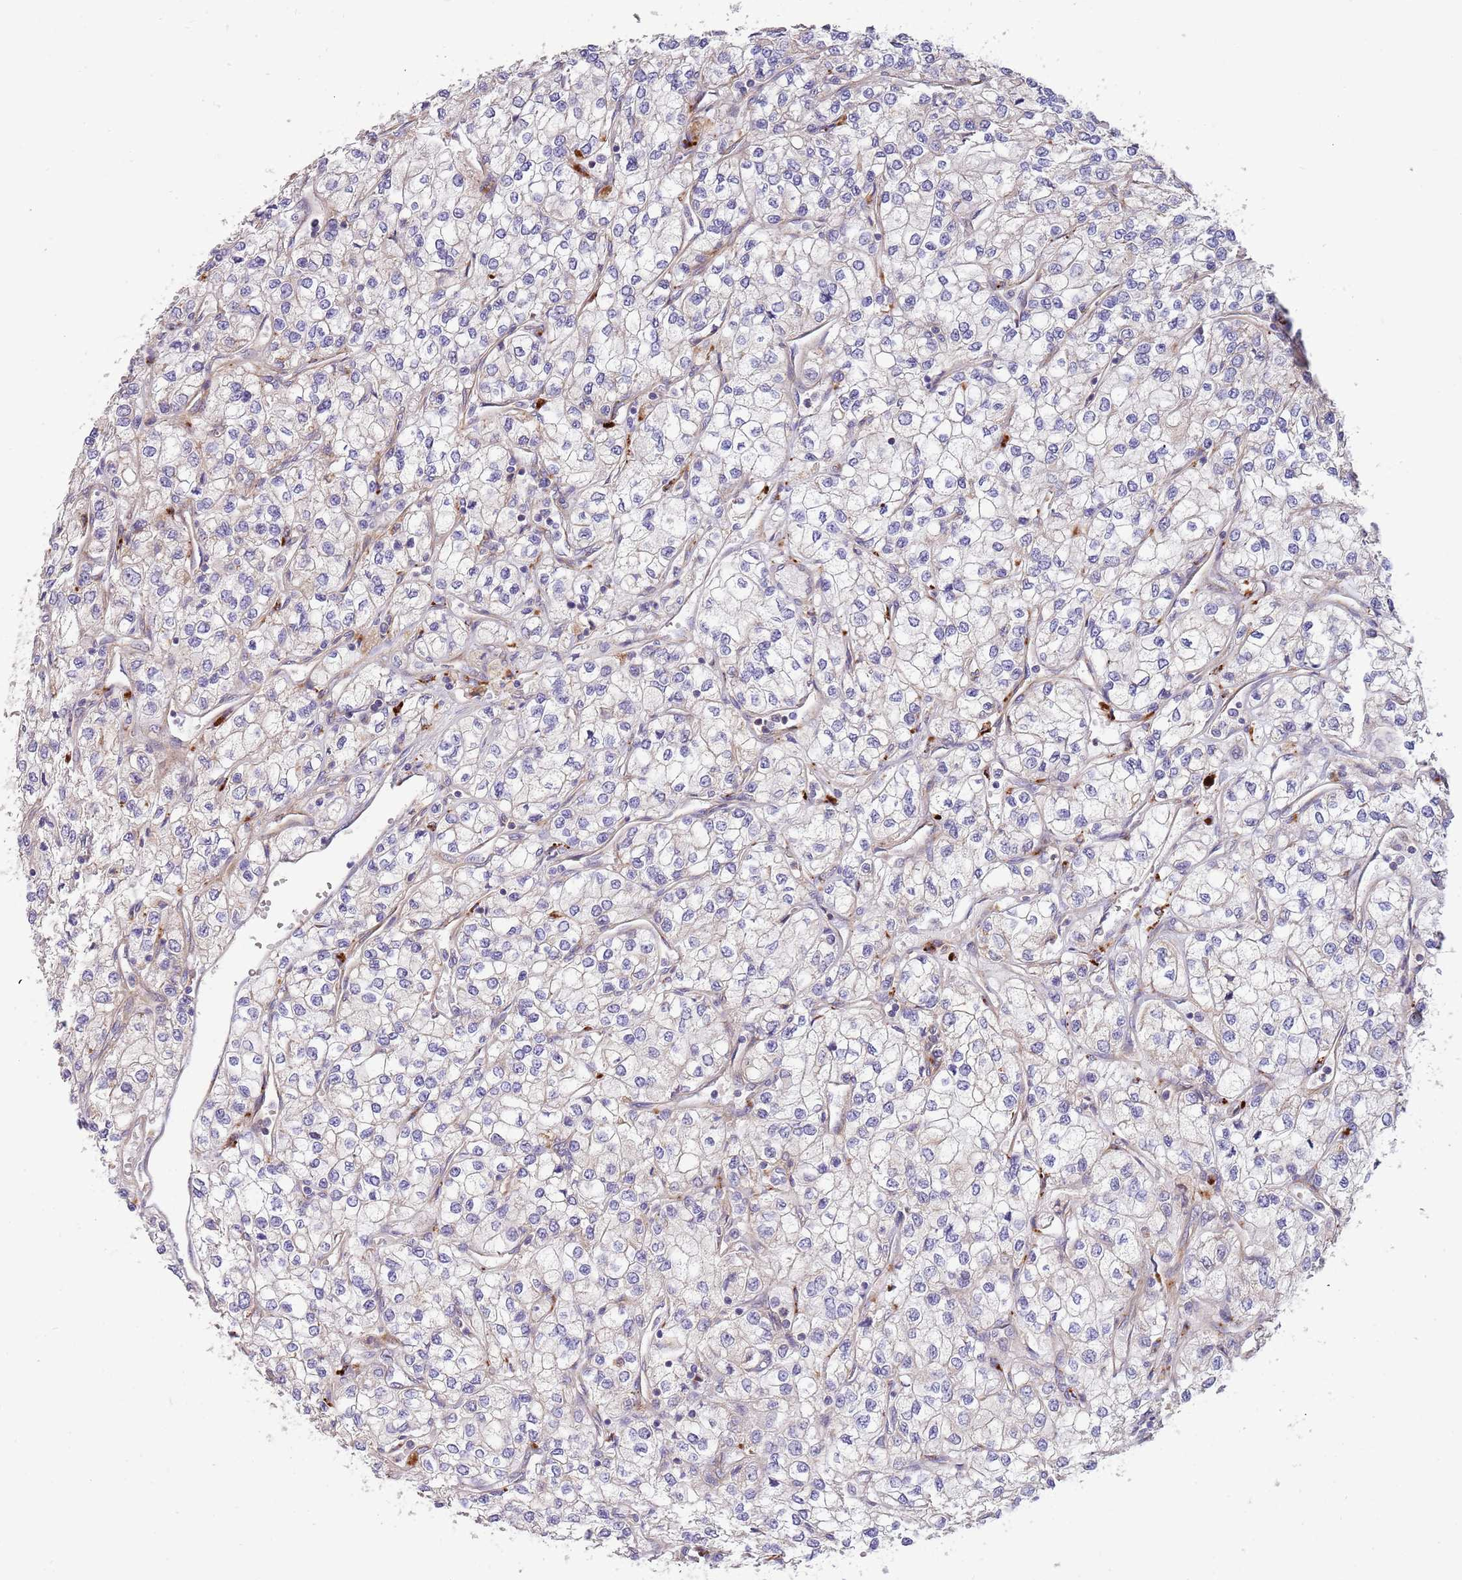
{"staining": {"intensity": "negative", "quantity": "none", "location": "none"}, "tissue": "renal cancer", "cell_type": "Tumor cells", "image_type": "cancer", "snomed": [{"axis": "morphology", "description": "Adenocarcinoma, NOS"}, {"axis": "topography", "description": "Kidney"}], "caption": "A high-resolution image shows IHC staining of renal cancer (adenocarcinoma), which reveals no significant staining in tumor cells.", "gene": "ARMCX6", "patient": {"sex": "male", "age": 80}}